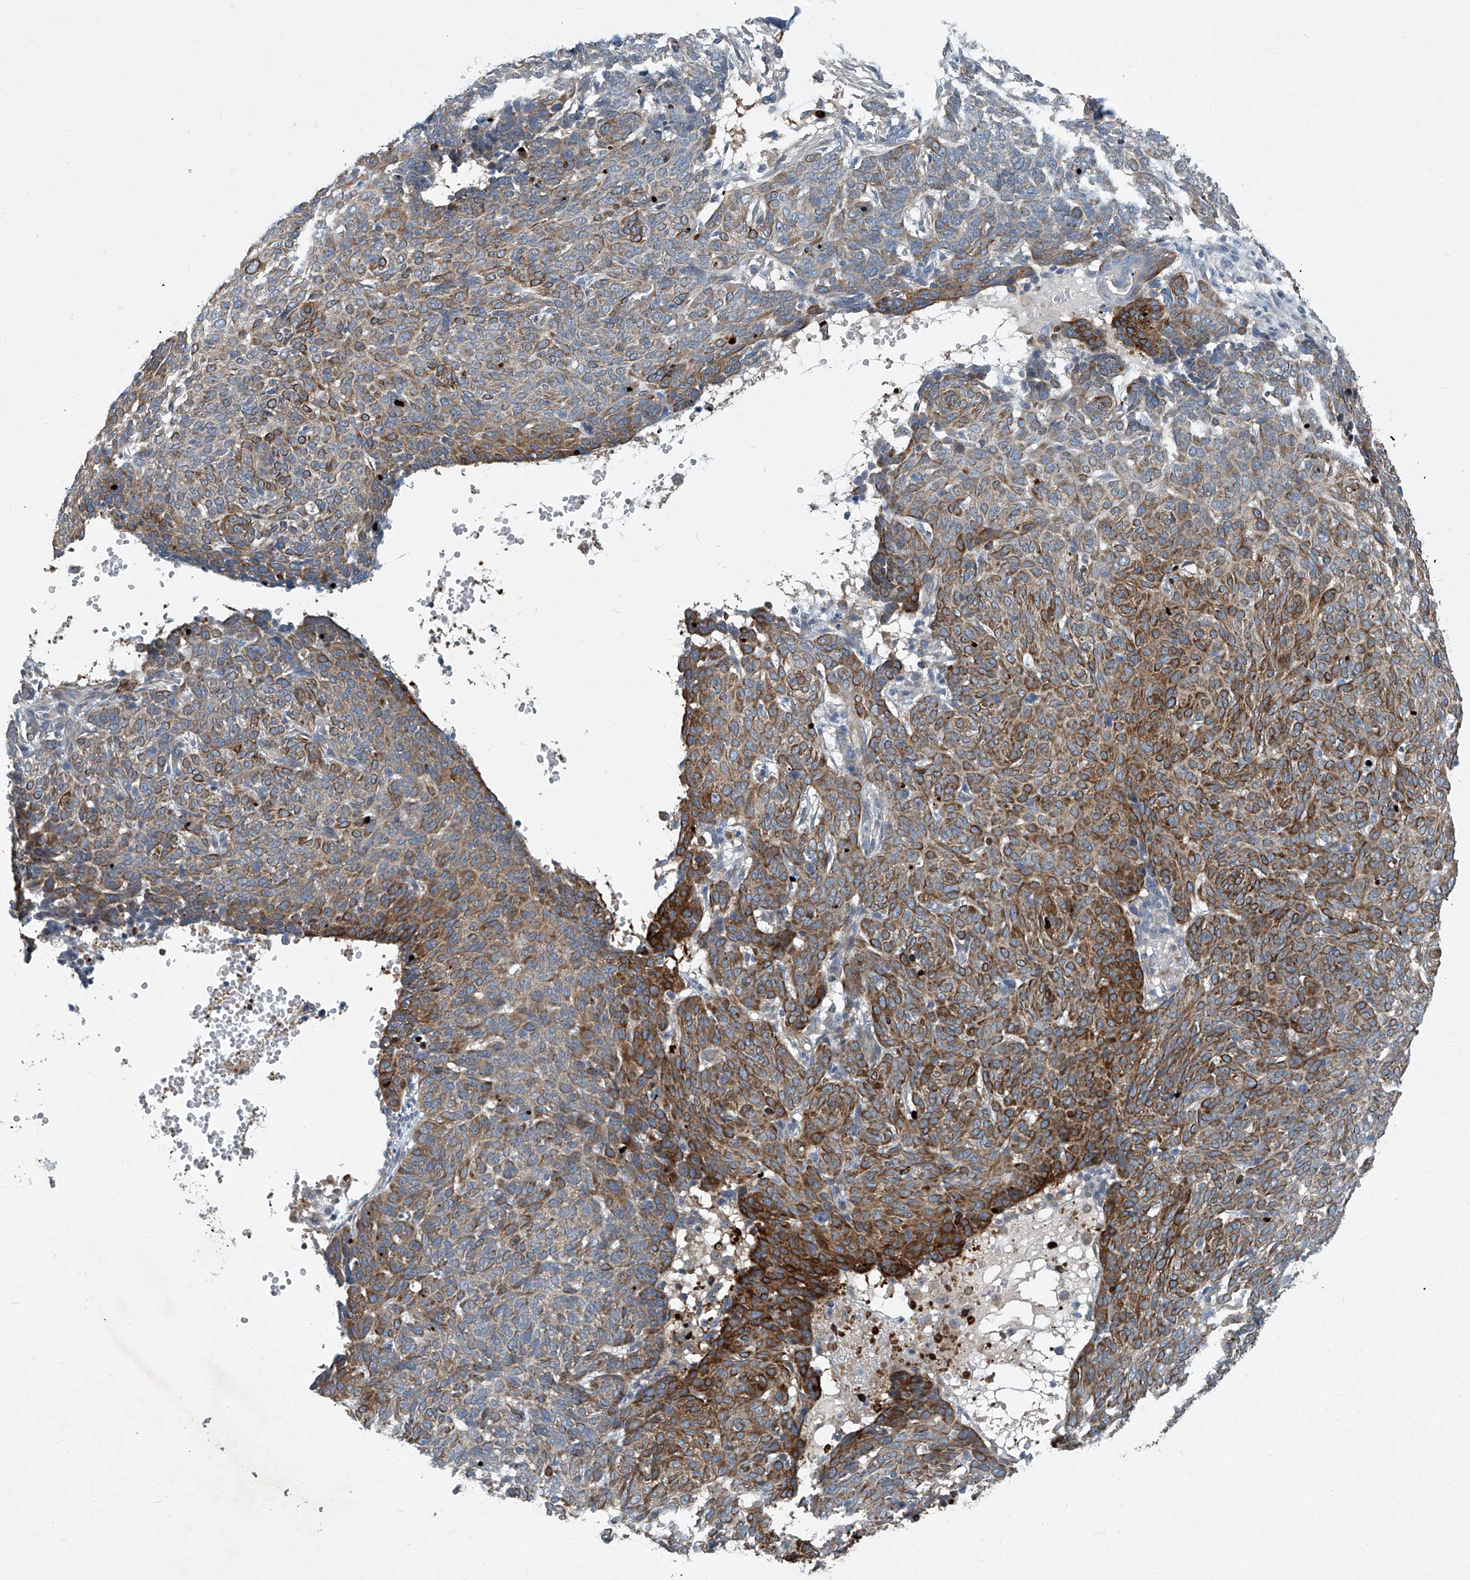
{"staining": {"intensity": "strong", "quantity": ">75%", "location": "cytoplasmic/membranous"}, "tissue": "skin cancer", "cell_type": "Tumor cells", "image_type": "cancer", "snomed": [{"axis": "morphology", "description": "Basal cell carcinoma"}, {"axis": "topography", "description": "Skin"}], "caption": "Basal cell carcinoma (skin) stained for a protein demonstrates strong cytoplasmic/membranous positivity in tumor cells.", "gene": "SLC26A11", "patient": {"sex": "male", "age": 85}}